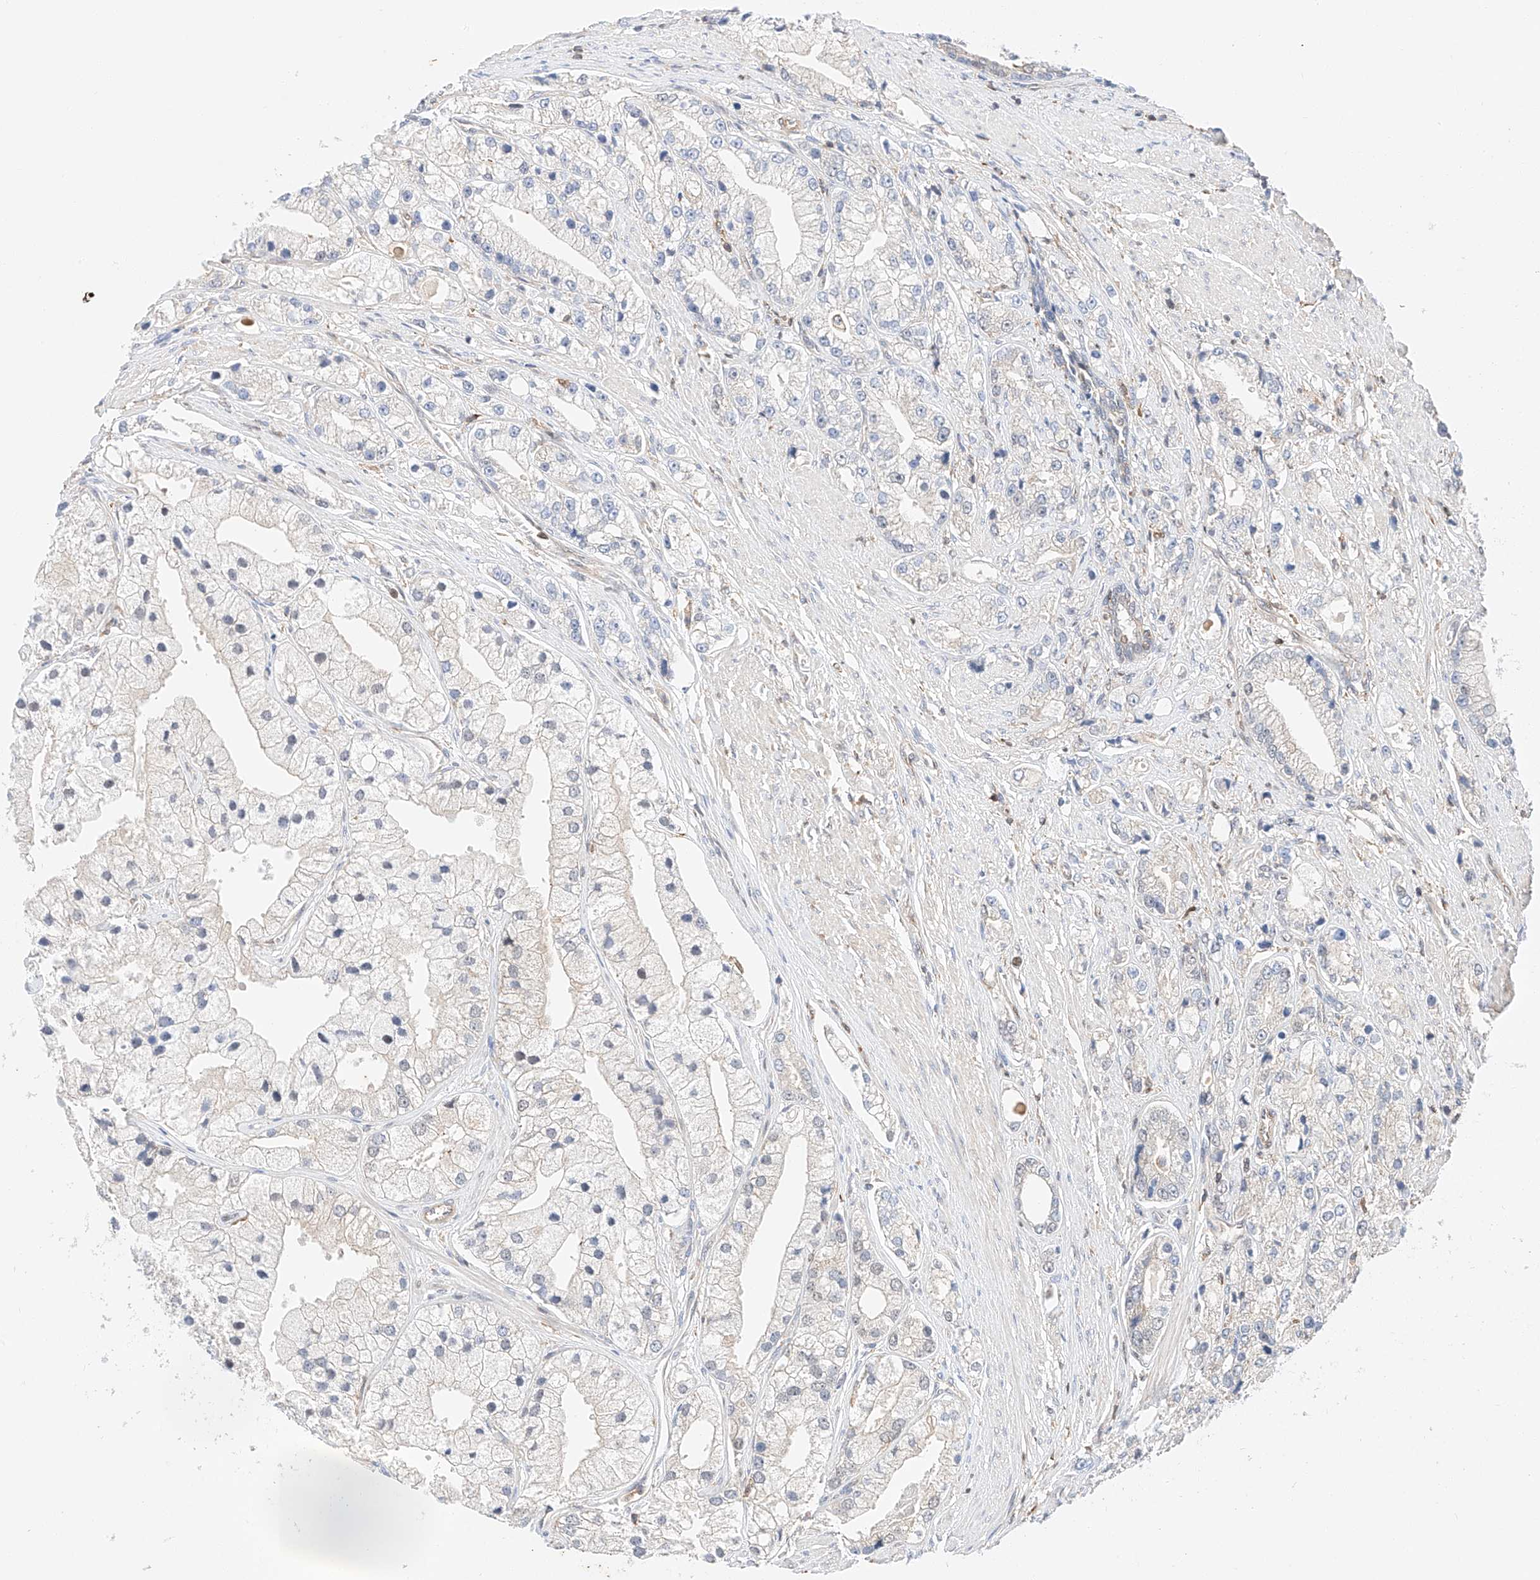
{"staining": {"intensity": "negative", "quantity": "none", "location": "none"}, "tissue": "prostate cancer", "cell_type": "Tumor cells", "image_type": "cancer", "snomed": [{"axis": "morphology", "description": "Adenocarcinoma, High grade"}, {"axis": "topography", "description": "Prostate"}], "caption": "Prostate cancer (adenocarcinoma (high-grade)) was stained to show a protein in brown. There is no significant staining in tumor cells.", "gene": "HDAC9", "patient": {"sex": "male", "age": 50}}